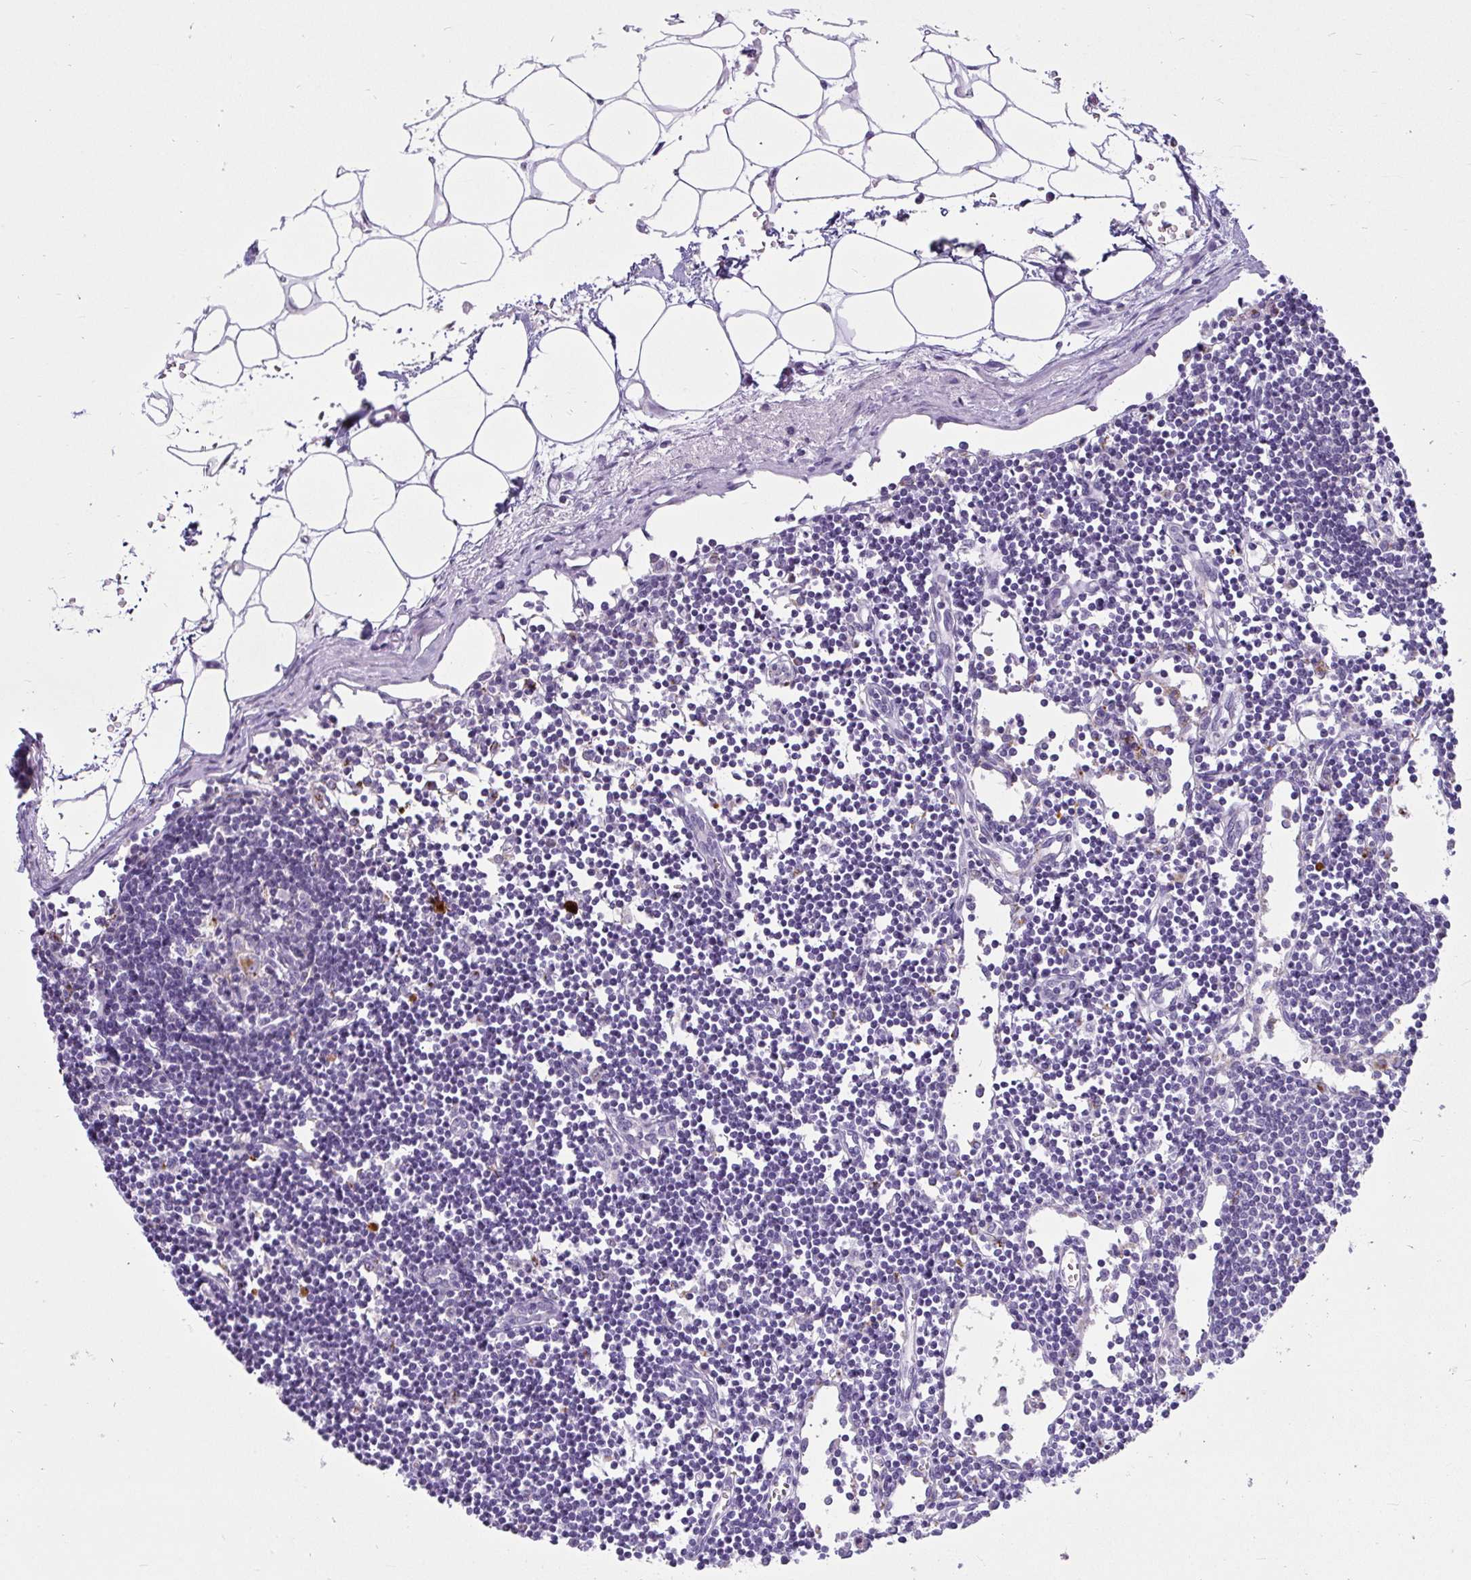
{"staining": {"intensity": "negative", "quantity": "none", "location": "none"}, "tissue": "lymph node", "cell_type": "Germinal center cells", "image_type": "normal", "snomed": [{"axis": "morphology", "description": "Normal tissue, NOS"}, {"axis": "topography", "description": "Lymph node"}], "caption": "DAB (3,3'-diaminobenzidine) immunohistochemical staining of benign lymph node demonstrates no significant expression in germinal center cells. (Brightfield microscopy of DAB IHC at high magnification).", "gene": "CTSZ", "patient": {"sex": "female", "age": 65}}